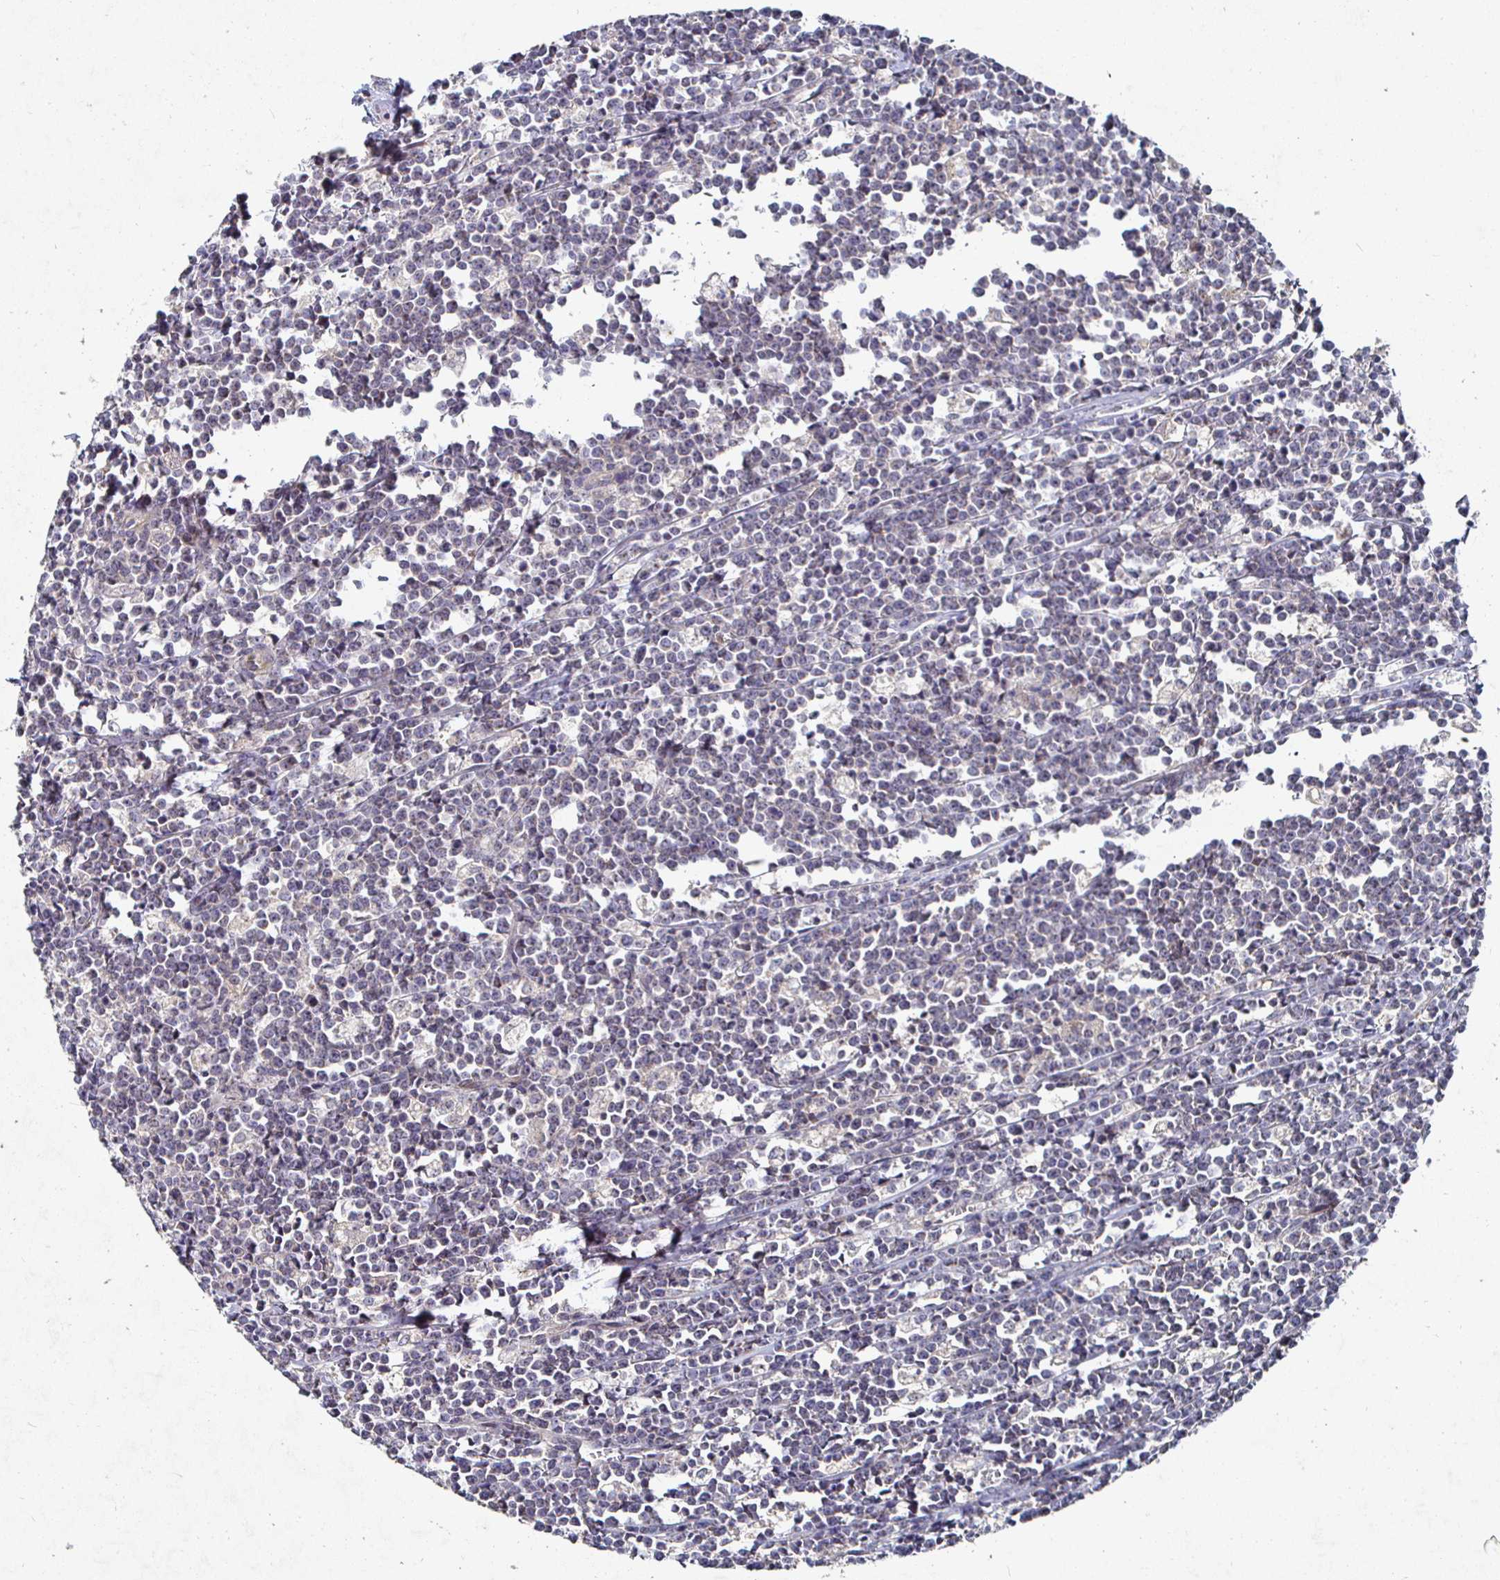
{"staining": {"intensity": "negative", "quantity": "none", "location": "none"}, "tissue": "lymphoma", "cell_type": "Tumor cells", "image_type": "cancer", "snomed": [{"axis": "morphology", "description": "Malignant lymphoma, non-Hodgkin's type, High grade"}, {"axis": "topography", "description": "Small intestine"}], "caption": "This is a micrograph of immunohistochemistry staining of high-grade malignant lymphoma, non-Hodgkin's type, which shows no positivity in tumor cells. (DAB IHC with hematoxylin counter stain).", "gene": "NRSN1", "patient": {"sex": "female", "age": 56}}